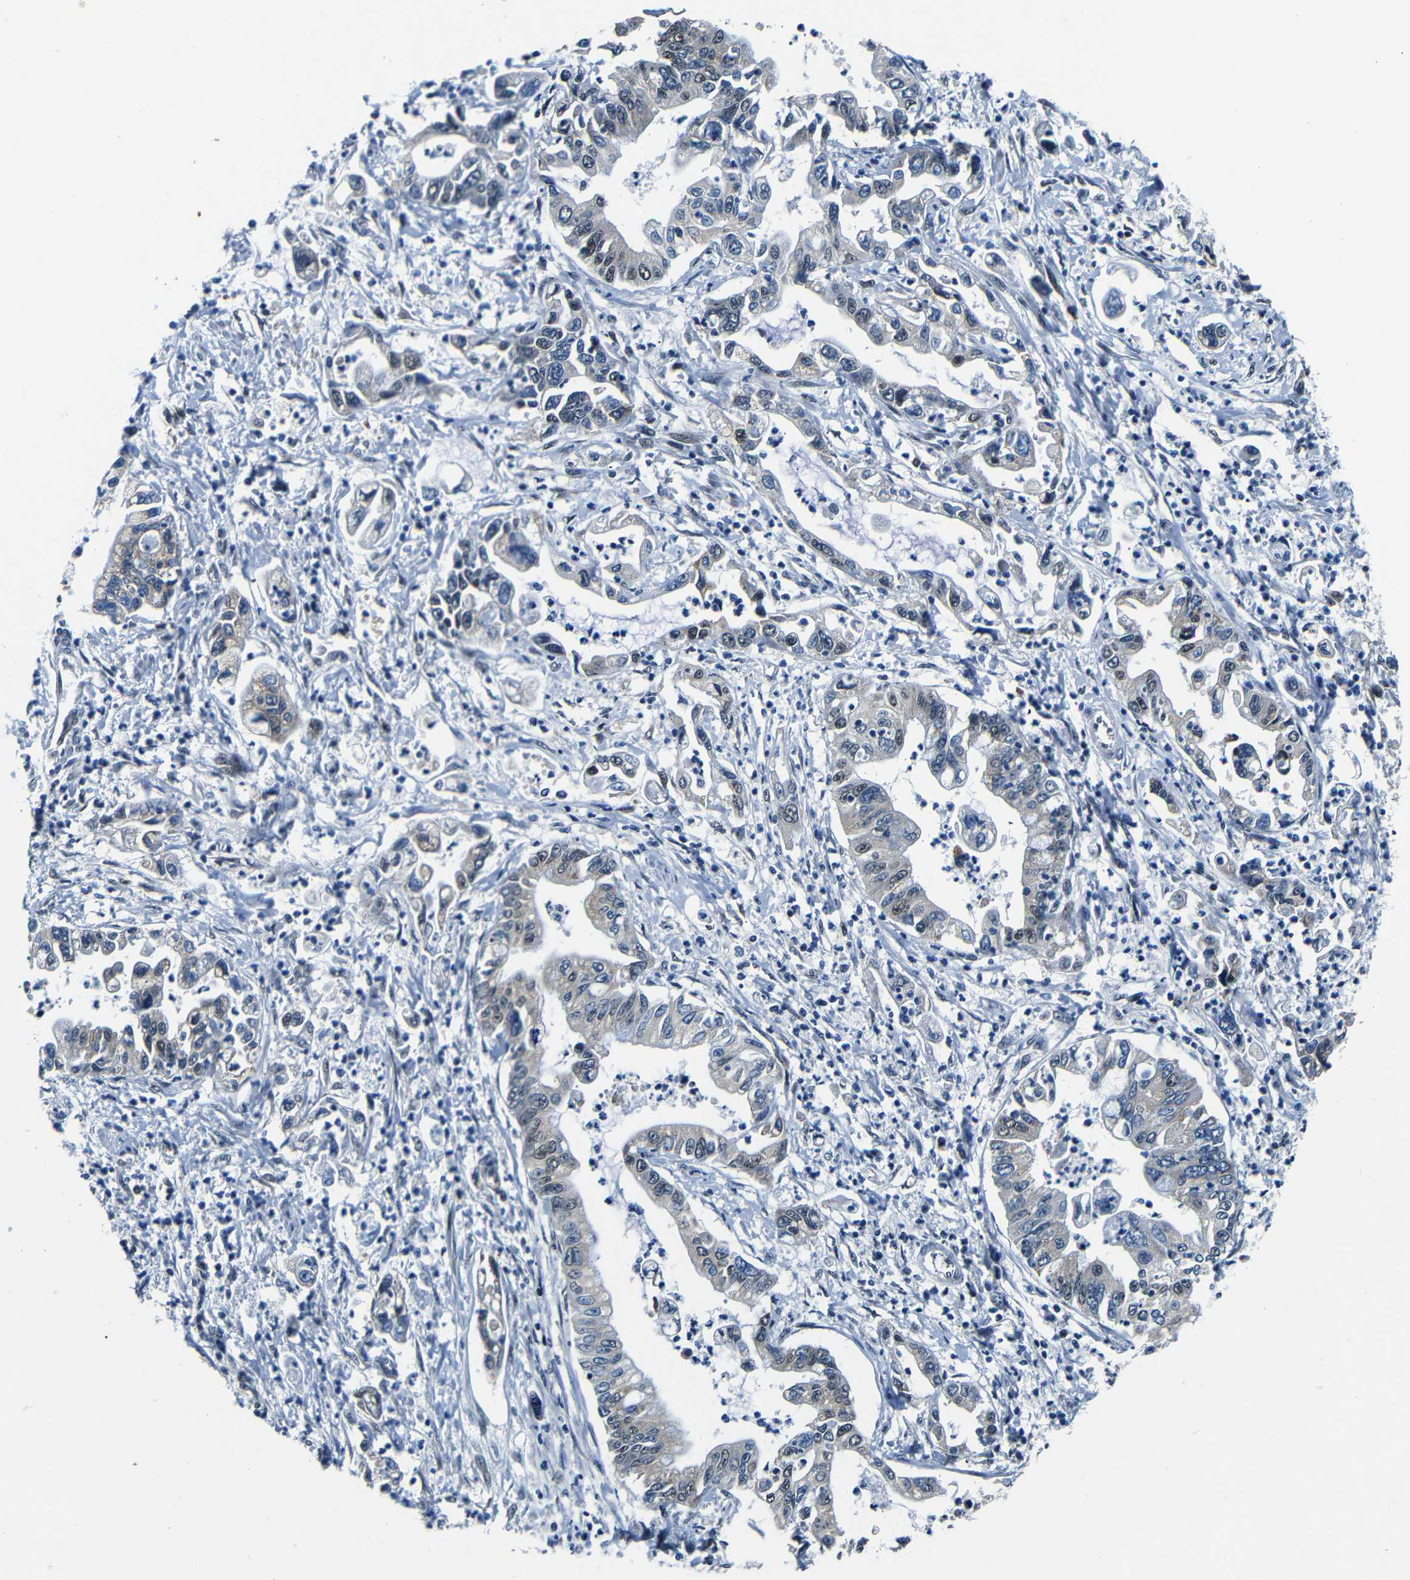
{"staining": {"intensity": "weak", "quantity": "<25%", "location": "nuclear"}, "tissue": "pancreatic cancer", "cell_type": "Tumor cells", "image_type": "cancer", "snomed": [{"axis": "morphology", "description": "Adenocarcinoma, NOS"}, {"axis": "topography", "description": "Pancreas"}], "caption": "Tumor cells are negative for brown protein staining in pancreatic cancer (adenocarcinoma).", "gene": "FOXD4", "patient": {"sex": "male", "age": 56}}